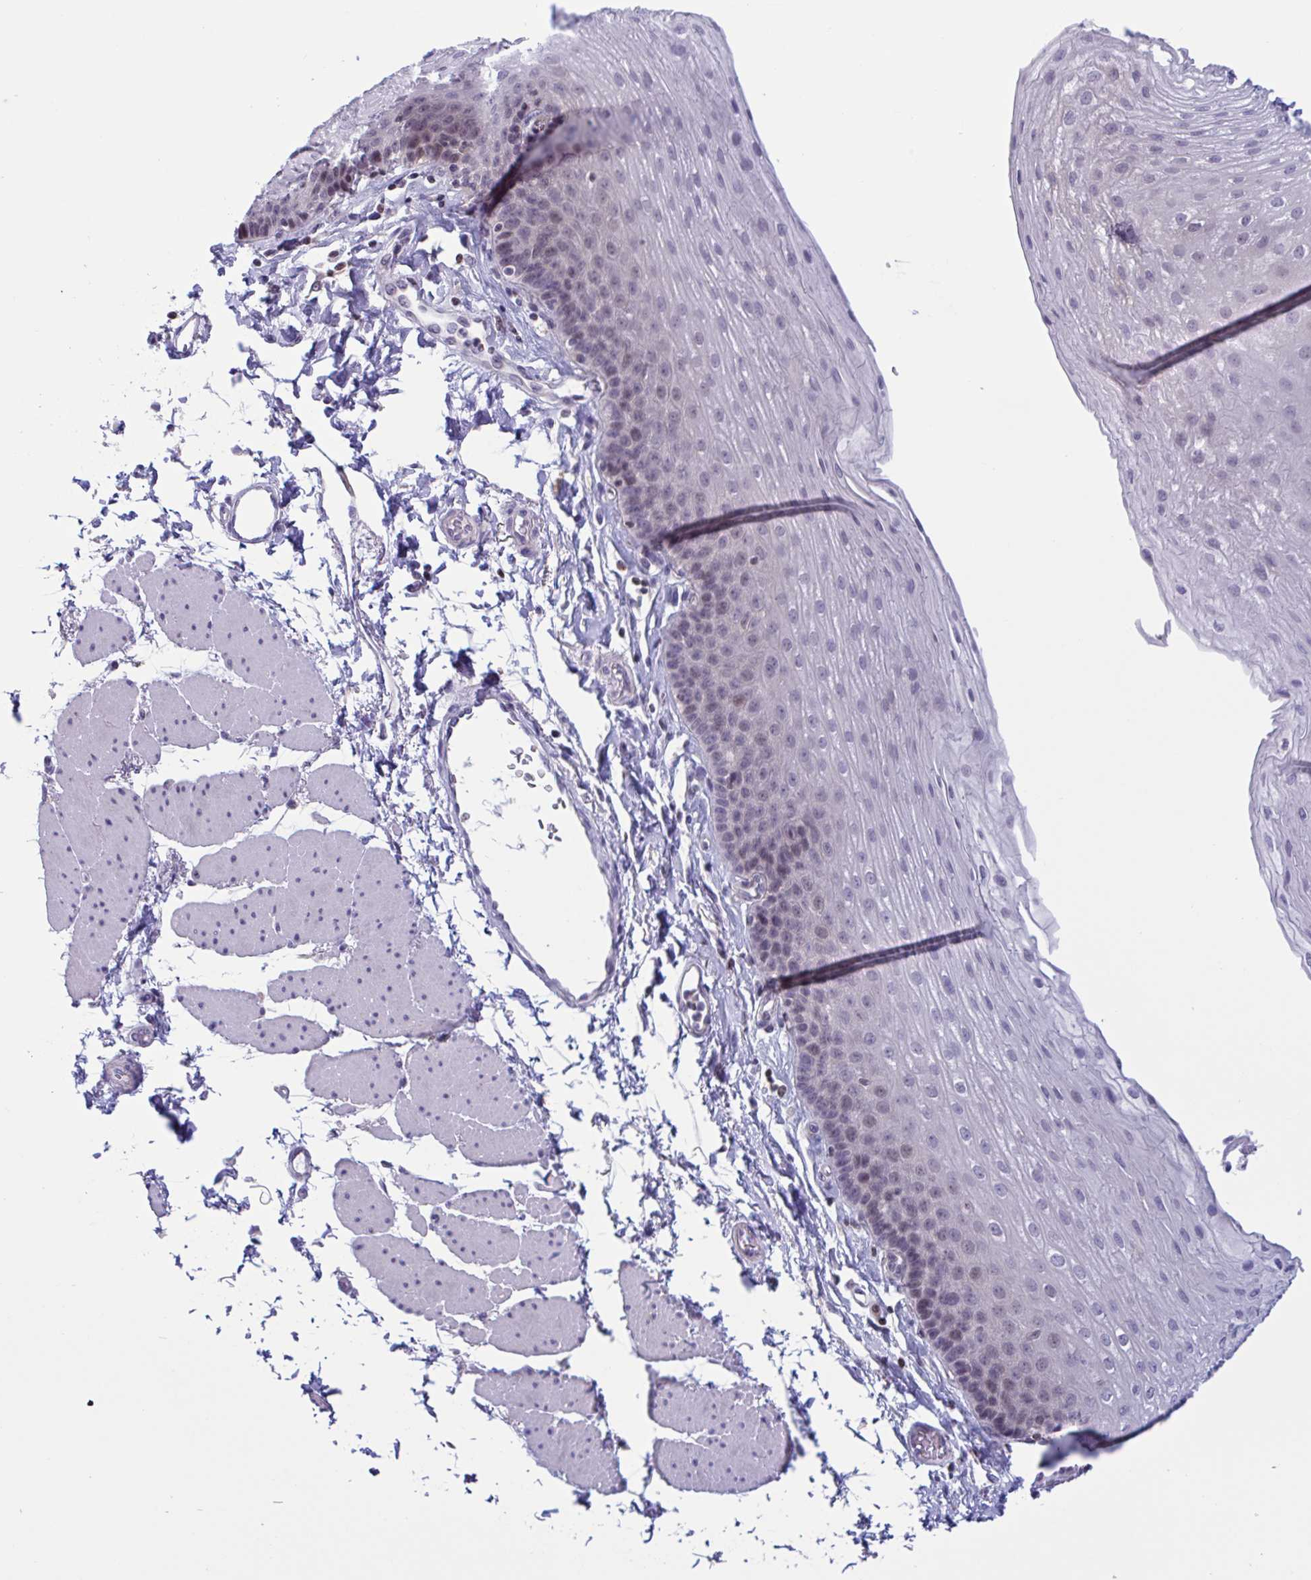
{"staining": {"intensity": "negative", "quantity": "none", "location": "none"}, "tissue": "esophagus", "cell_type": "Squamous epithelial cells", "image_type": "normal", "snomed": [{"axis": "morphology", "description": "Normal tissue, NOS"}, {"axis": "topography", "description": "Esophagus"}], "caption": "The image shows no significant positivity in squamous epithelial cells of esophagus.", "gene": "SNX11", "patient": {"sex": "female", "age": 81}}